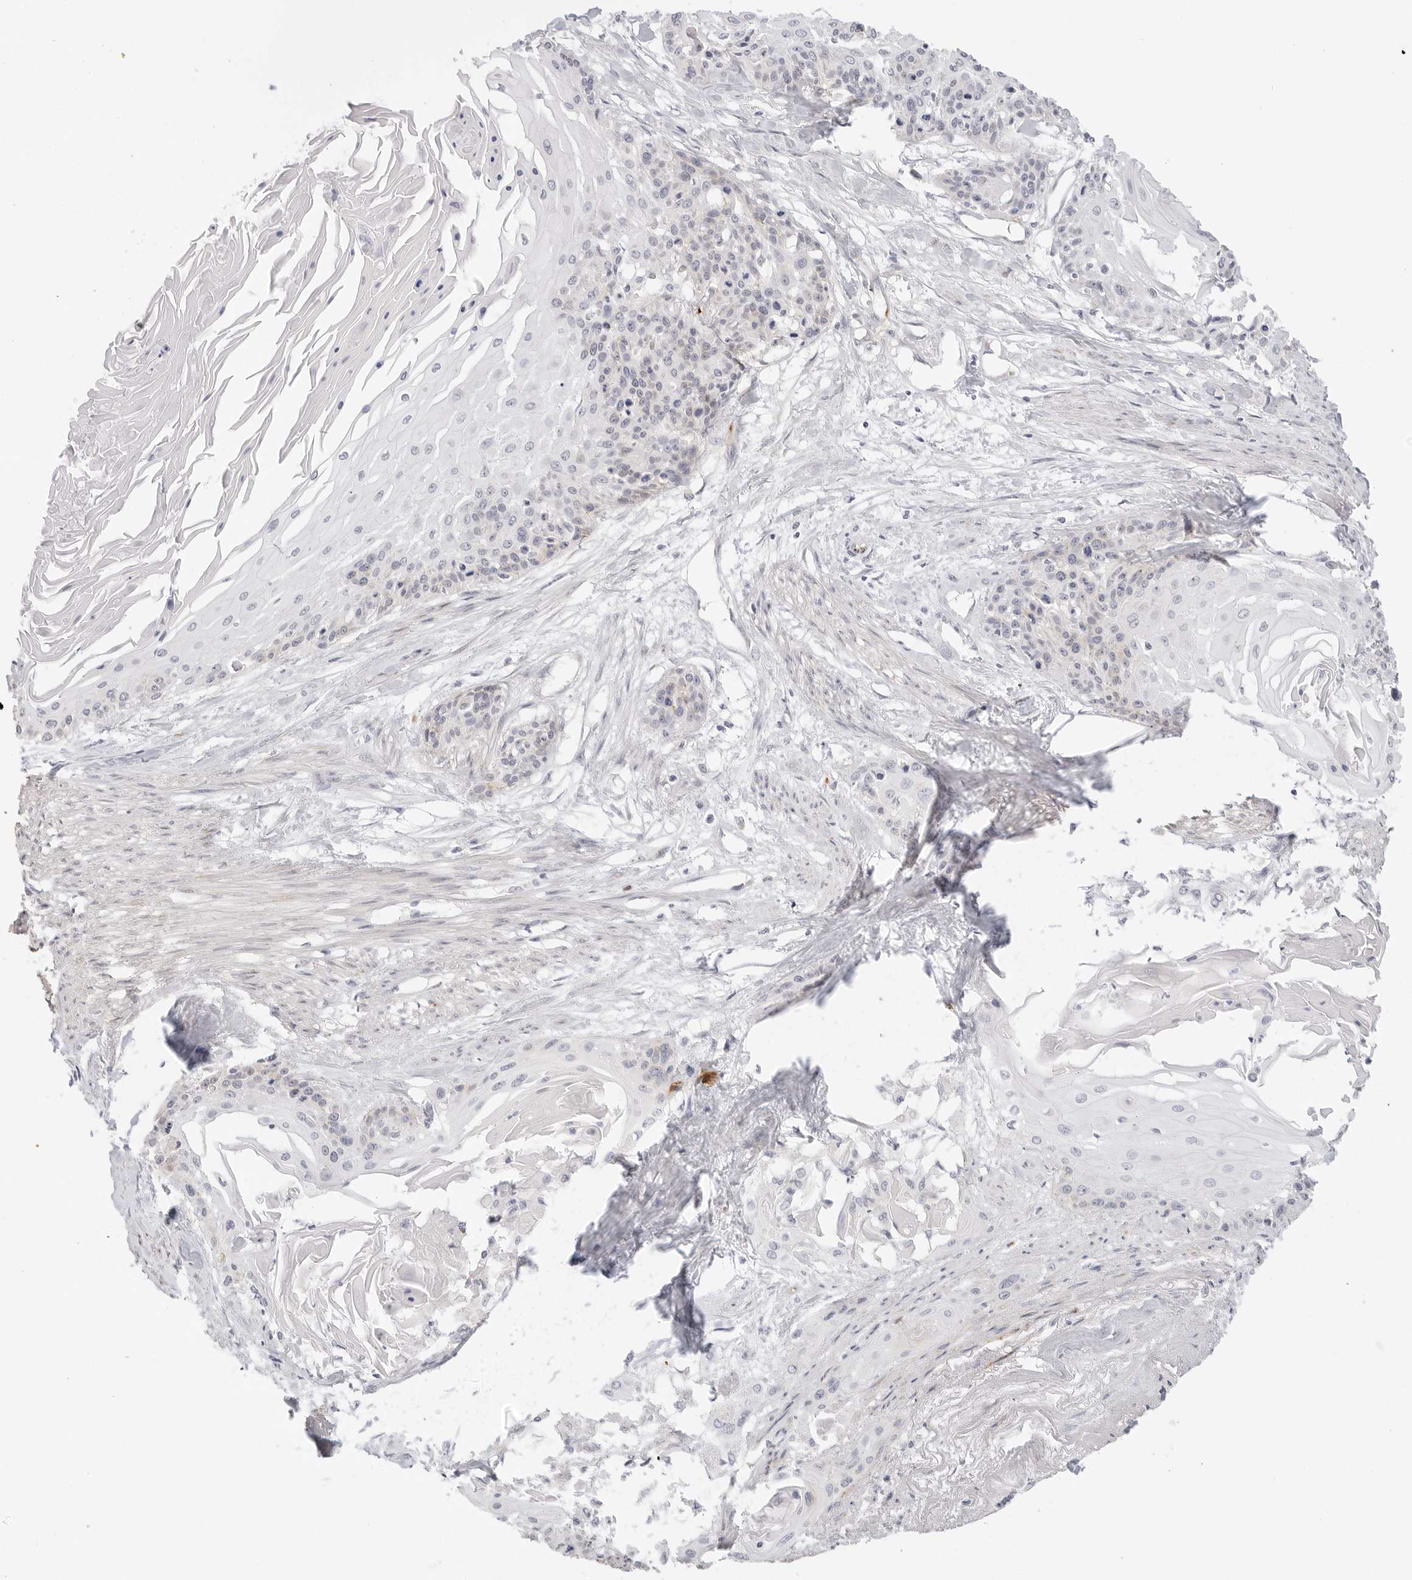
{"staining": {"intensity": "negative", "quantity": "none", "location": "none"}, "tissue": "cervical cancer", "cell_type": "Tumor cells", "image_type": "cancer", "snomed": [{"axis": "morphology", "description": "Squamous cell carcinoma, NOS"}, {"axis": "topography", "description": "Cervix"}], "caption": "Tumor cells show no significant expression in cervical cancer (squamous cell carcinoma).", "gene": "PCDH19", "patient": {"sex": "female", "age": 57}}